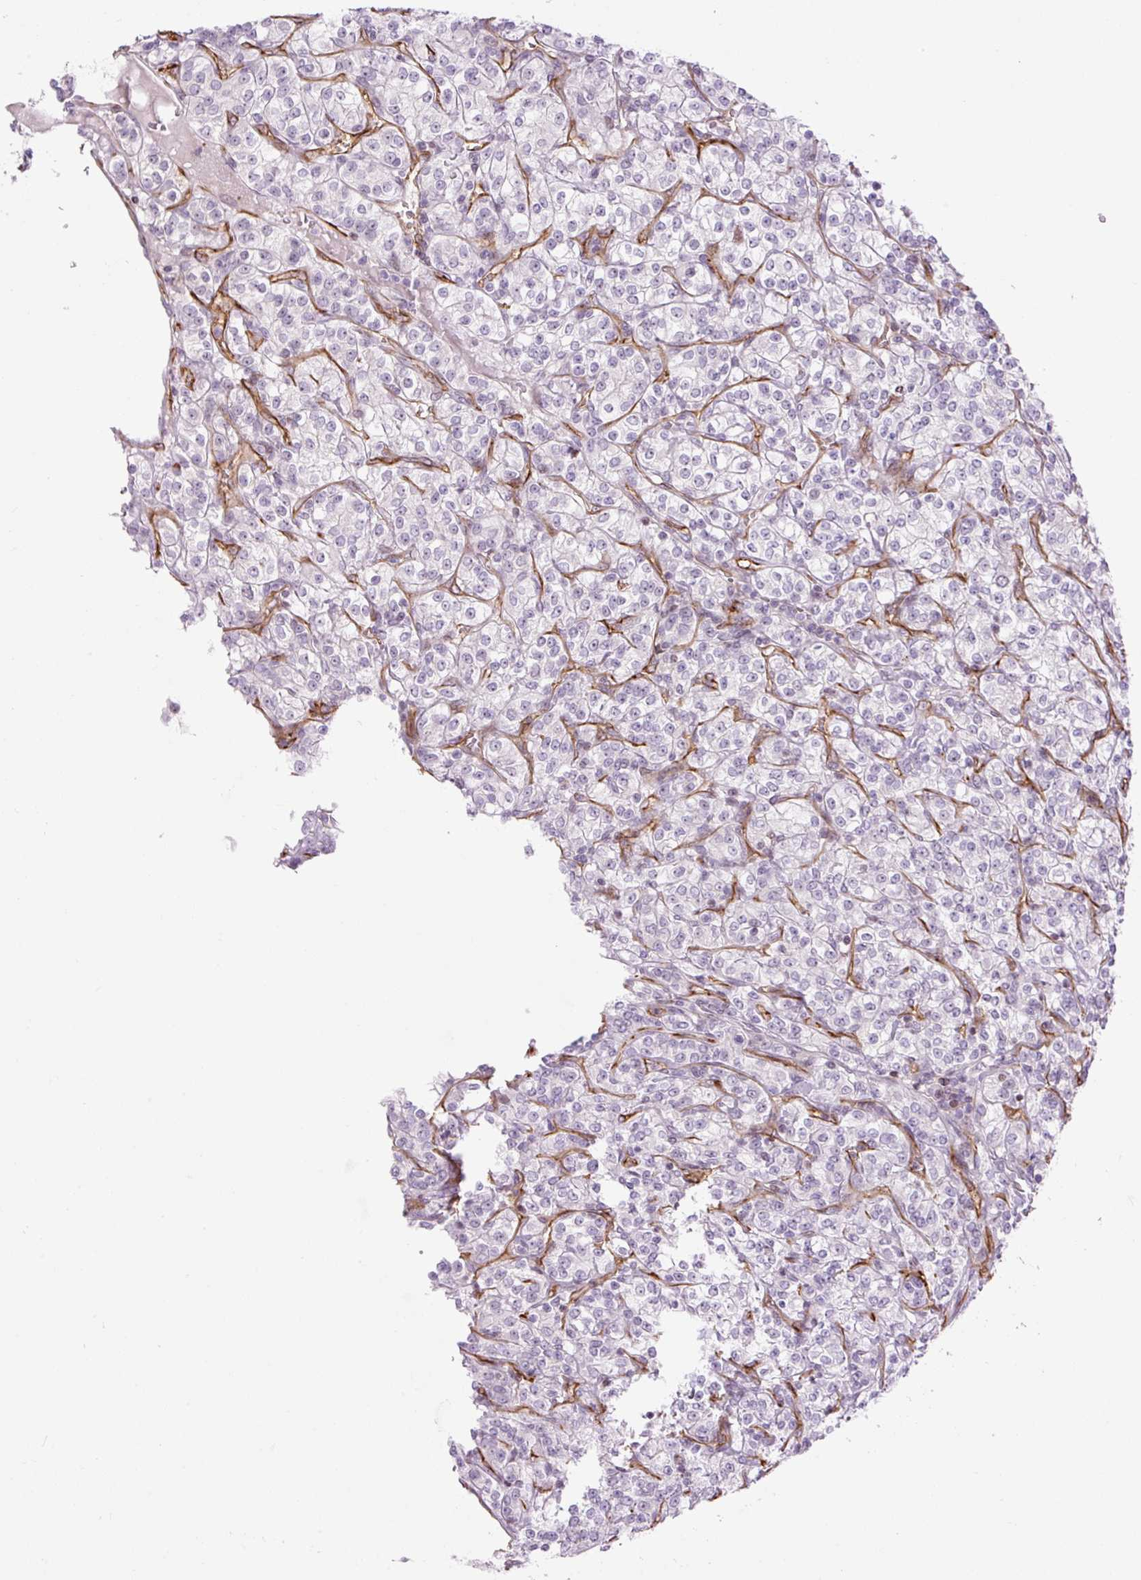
{"staining": {"intensity": "negative", "quantity": "none", "location": "none"}, "tissue": "renal cancer", "cell_type": "Tumor cells", "image_type": "cancer", "snomed": [{"axis": "morphology", "description": "Adenocarcinoma, NOS"}, {"axis": "topography", "description": "Kidney"}], "caption": "Renal cancer stained for a protein using immunohistochemistry (IHC) displays no expression tumor cells.", "gene": "ZNF417", "patient": {"sex": "male", "age": 77}}